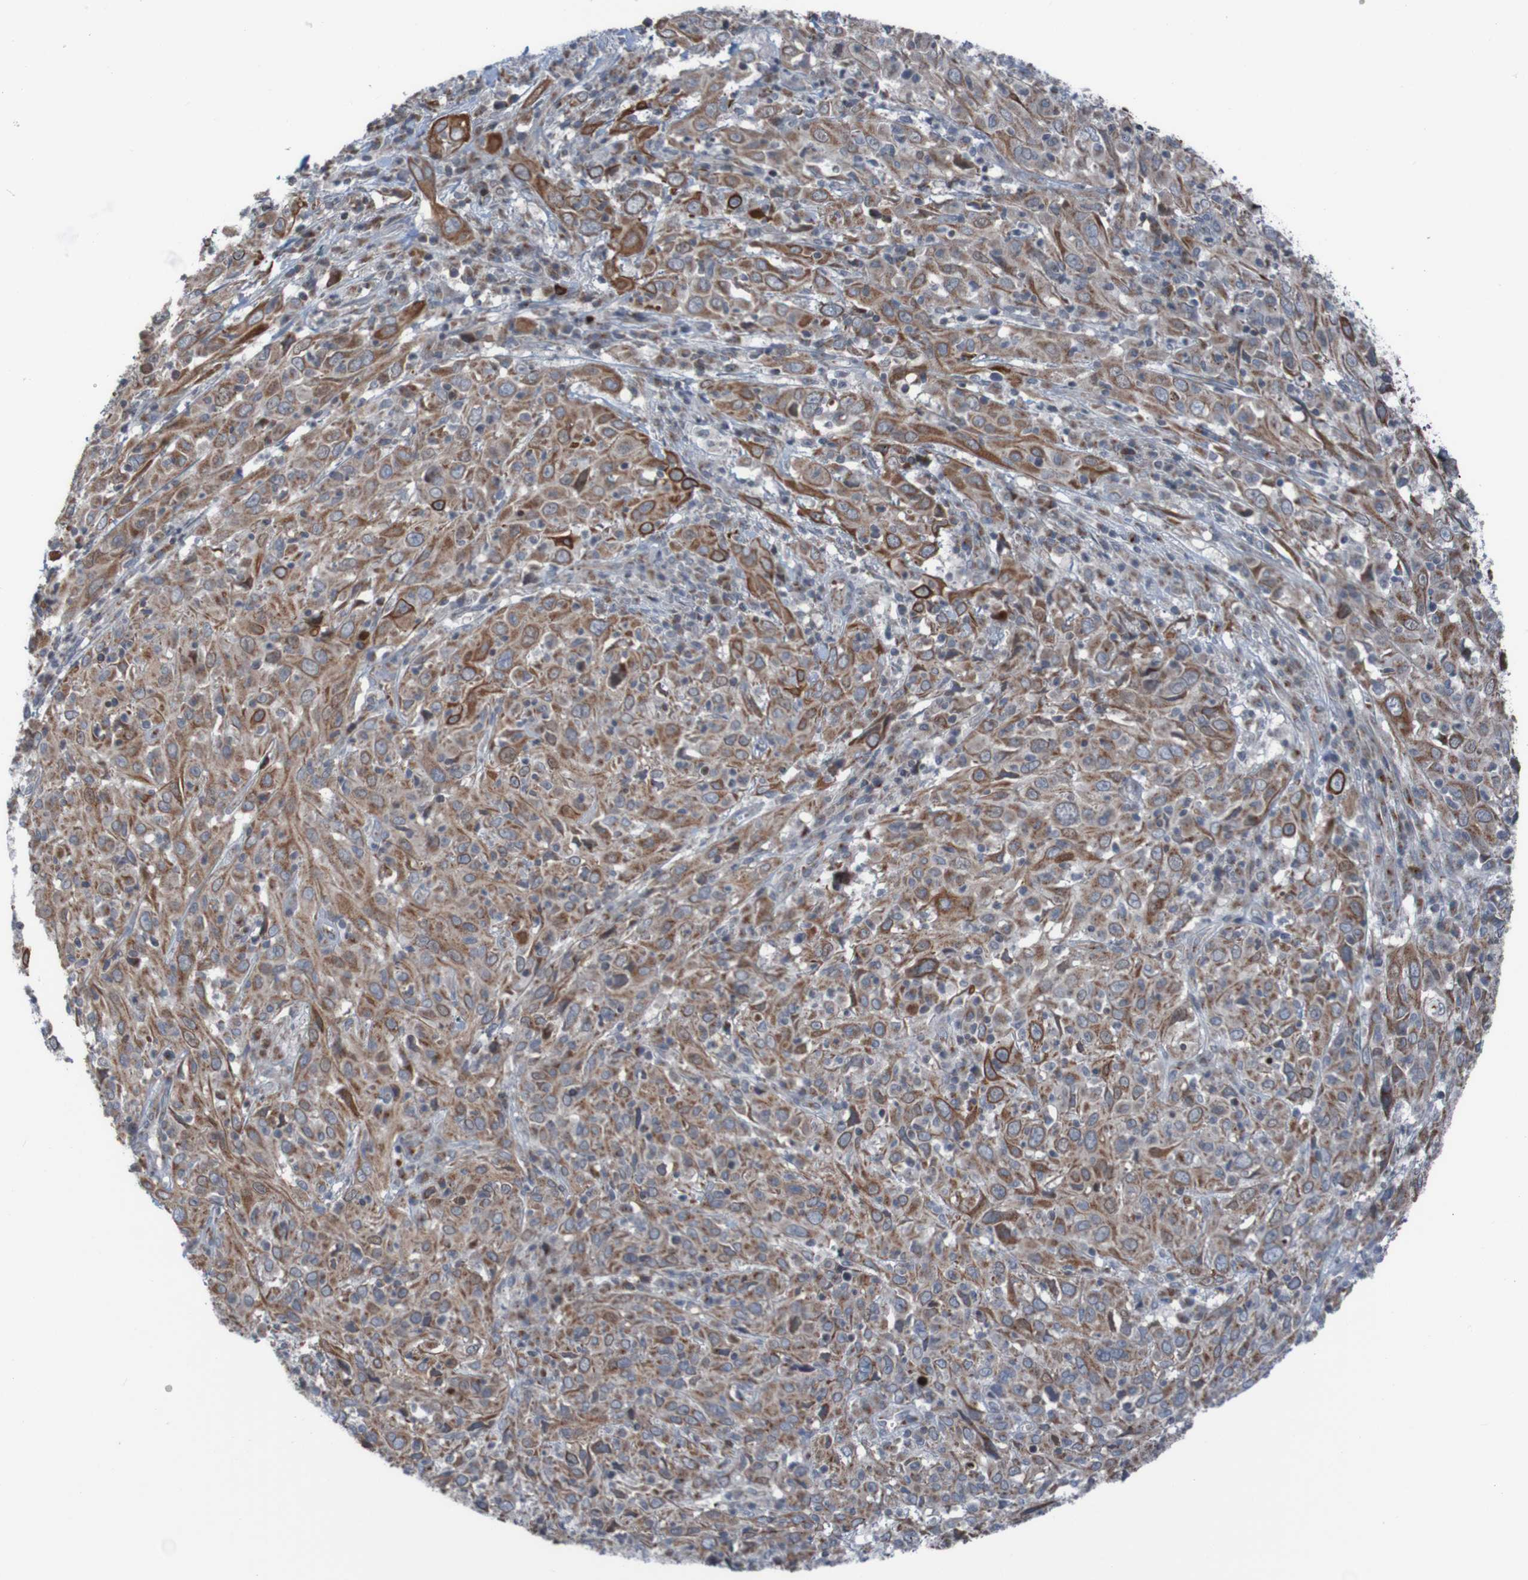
{"staining": {"intensity": "moderate", "quantity": ">75%", "location": "cytoplasmic/membranous"}, "tissue": "cervical cancer", "cell_type": "Tumor cells", "image_type": "cancer", "snomed": [{"axis": "morphology", "description": "Squamous cell carcinoma, NOS"}, {"axis": "topography", "description": "Cervix"}], "caption": "Human cervical cancer (squamous cell carcinoma) stained for a protein (brown) shows moderate cytoplasmic/membranous positive positivity in approximately >75% of tumor cells.", "gene": "UNG", "patient": {"sex": "female", "age": 46}}